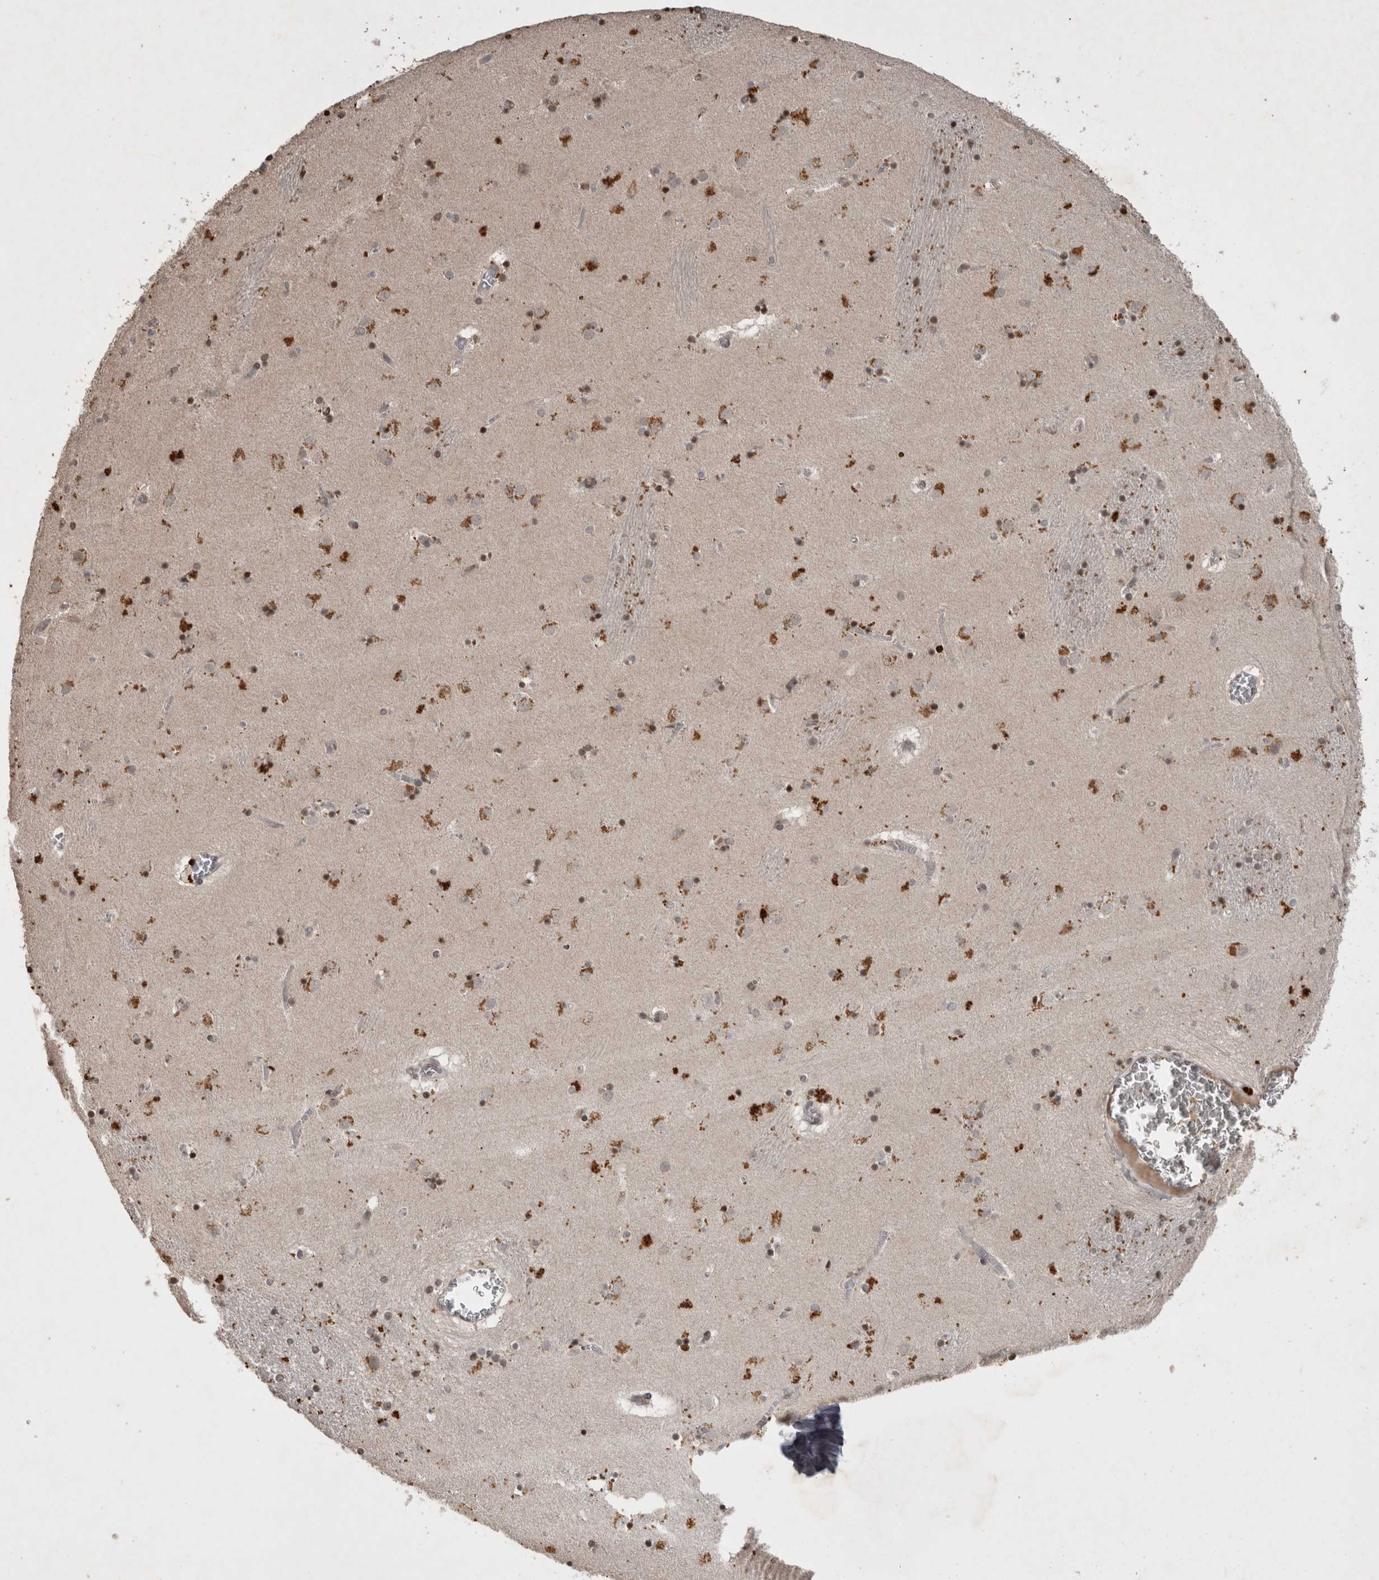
{"staining": {"intensity": "moderate", "quantity": "25%-75%", "location": "cytoplasmic/membranous,nuclear"}, "tissue": "caudate", "cell_type": "Glial cells", "image_type": "normal", "snomed": [{"axis": "morphology", "description": "Normal tissue, NOS"}, {"axis": "topography", "description": "Lateral ventricle wall"}], "caption": "Caudate stained with a protein marker shows moderate staining in glial cells.", "gene": "HRK", "patient": {"sex": "male", "age": 70}}